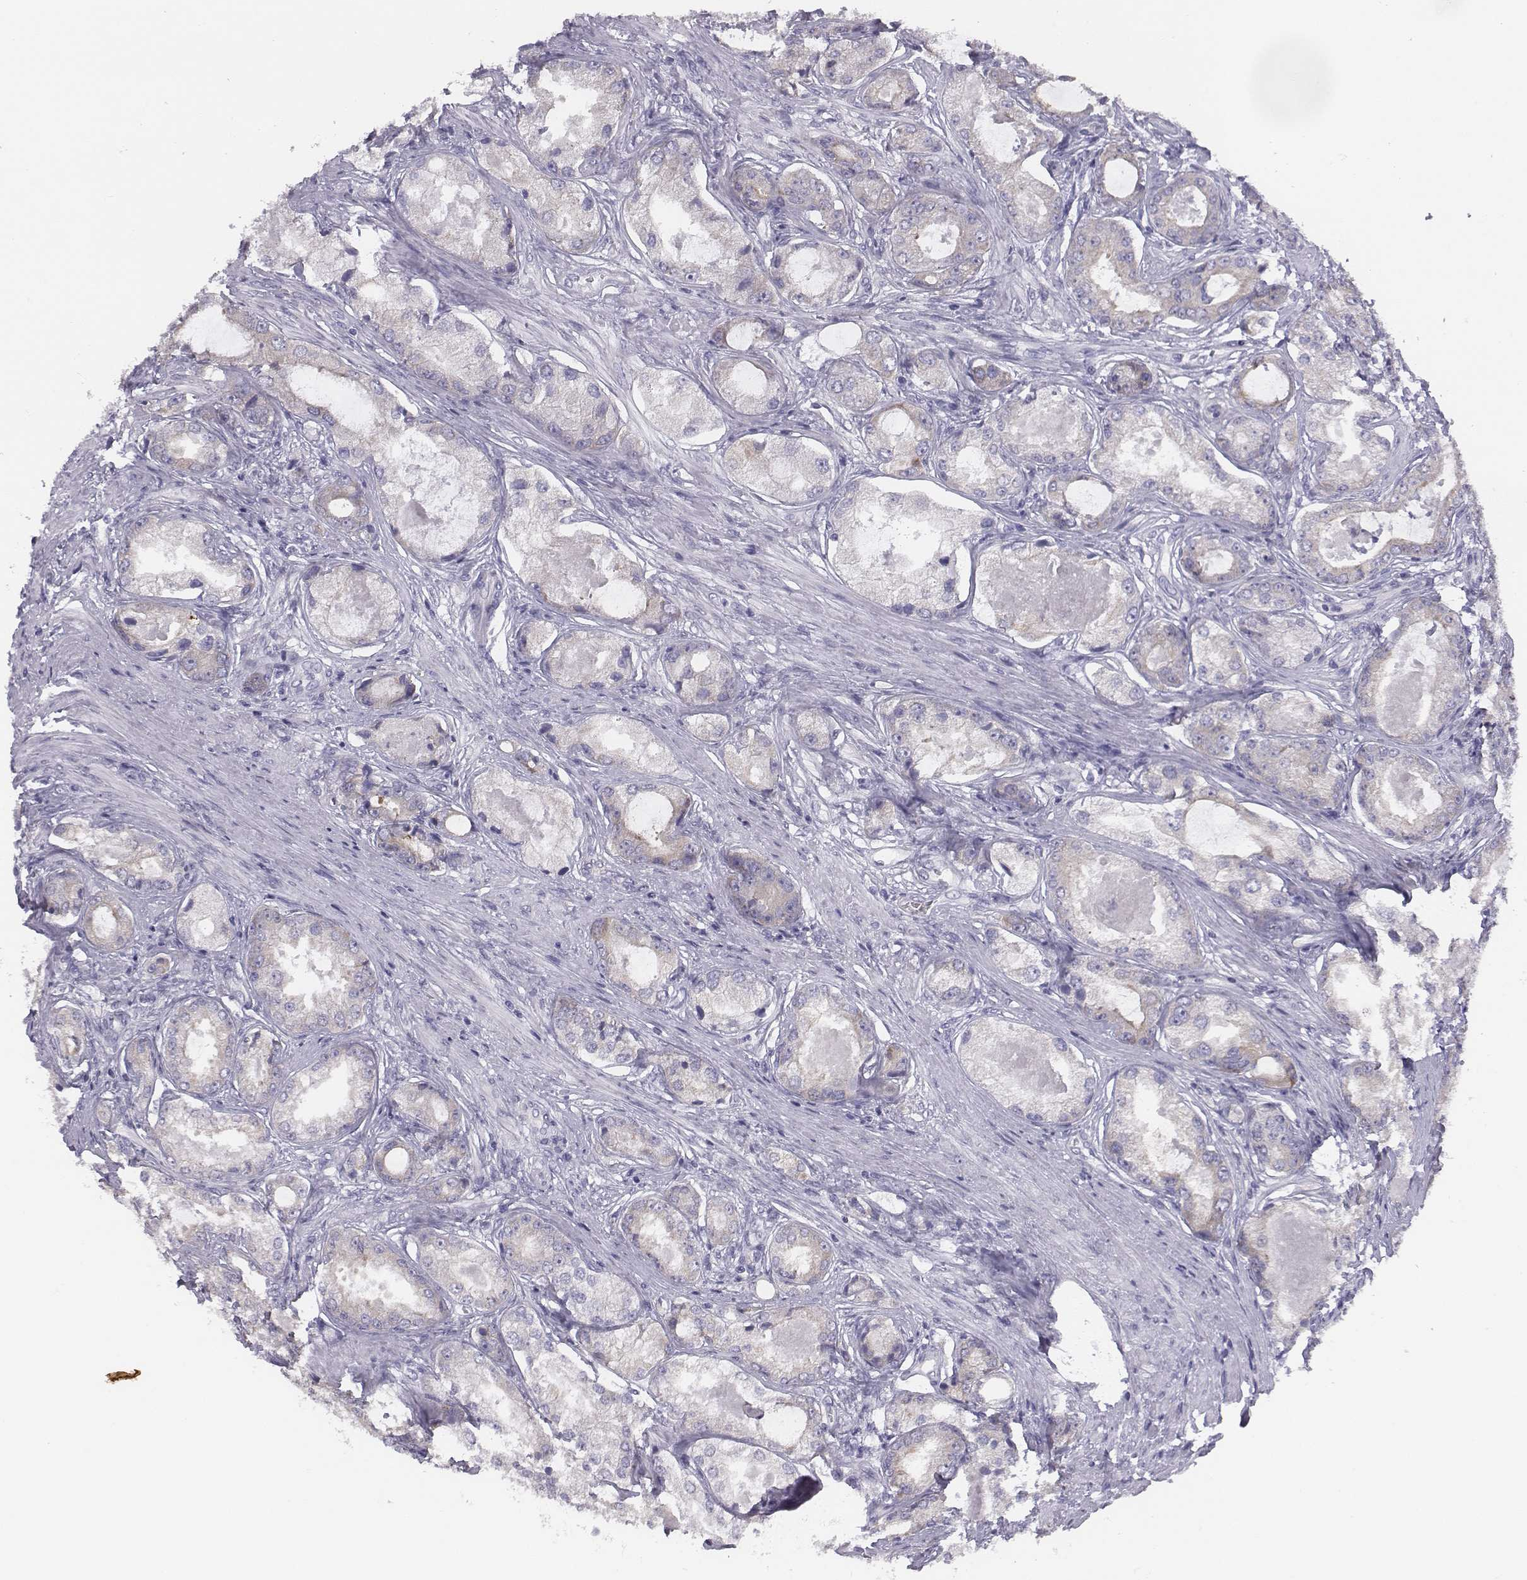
{"staining": {"intensity": "negative", "quantity": "none", "location": "none"}, "tissue": "prostate cancer", "cell_type": "Tumor cells", "image_type": "cancer", "snomed": [{"axis": "morphology", "description": "Adenocarcinoma, Low grade"}, {"axis": "topography", "description": "Prostate"}], "caption": "Protein analysis of prostate adenocarcinoma (low-grade) displays no significant expression in tumor cells.", "gene": "CHST14", "patient": {"sex": "male", "age": 68}}